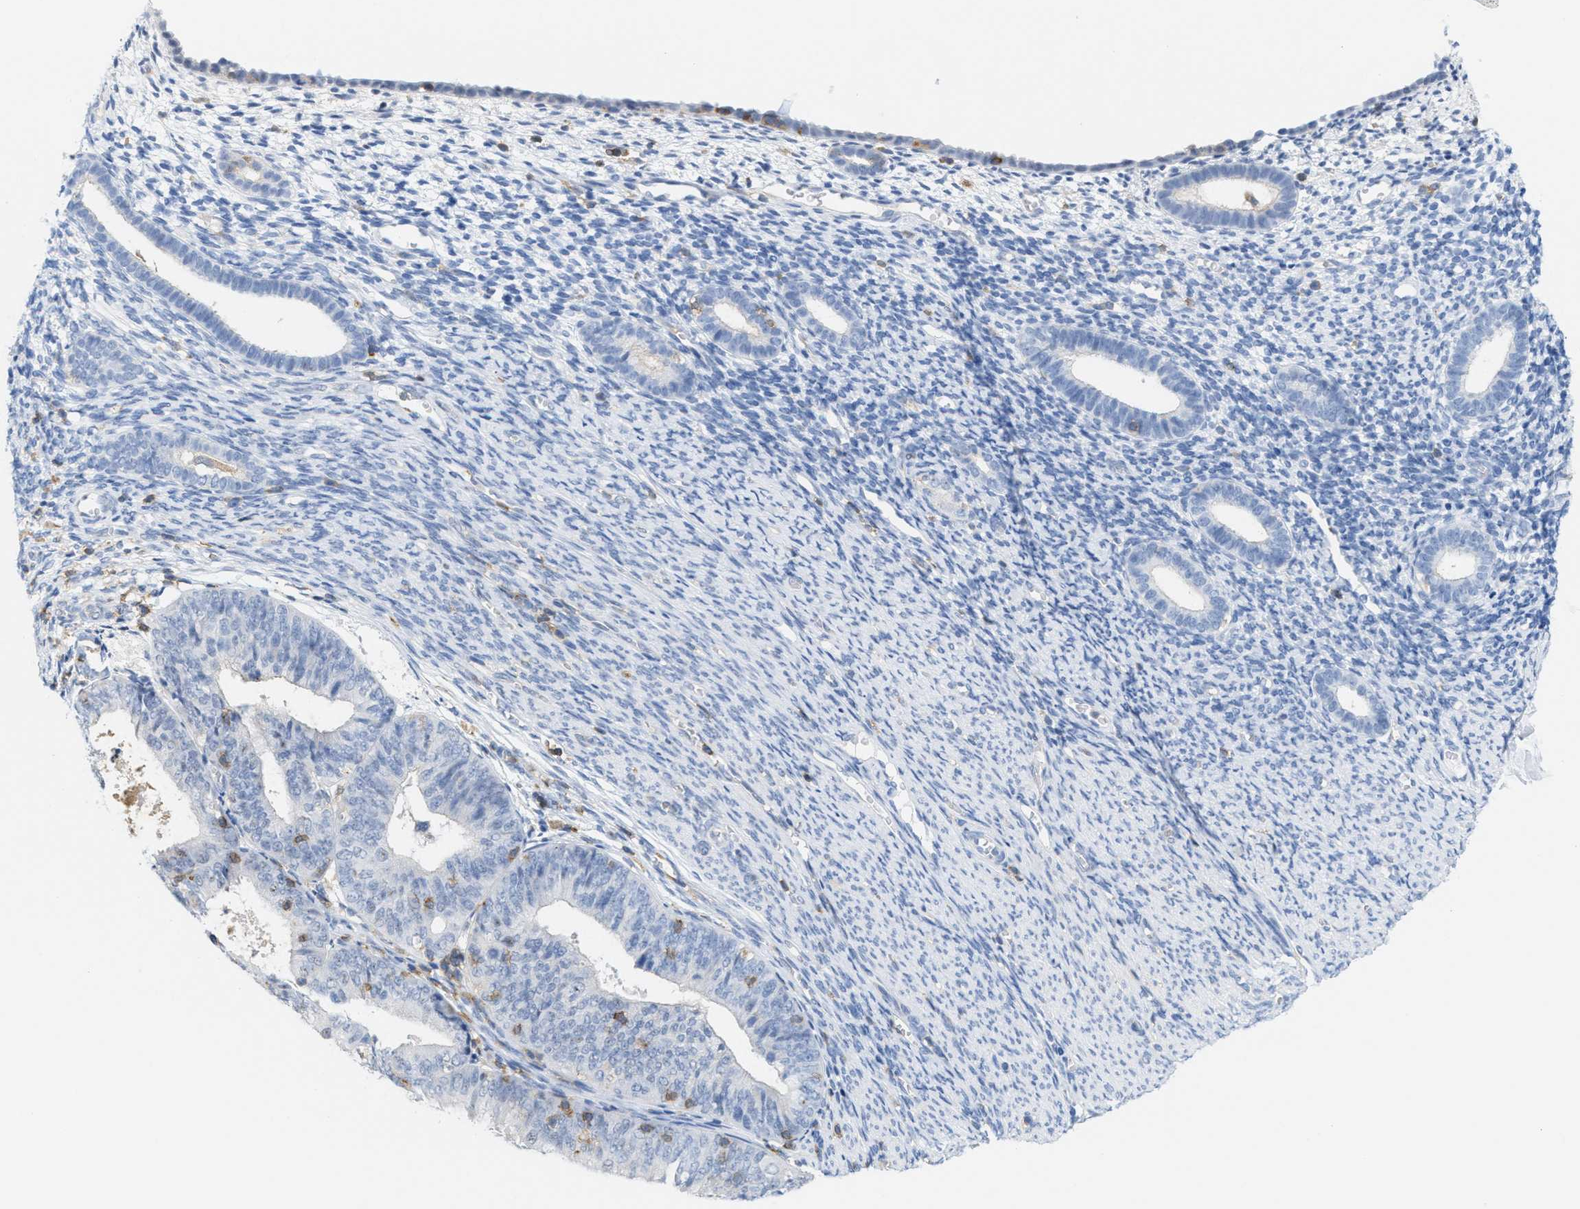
{"staining": {"intensity": "negative", "quantity": "none", "location": "none"}, "tissue": "endometrium", "cell_type": "Cells in endometrial stroma", "image_type": "normal", "snomed": [{"axis": "morphology", "description": "Normal tissue, NOS"}, {"axis": "morphology", "description": "Adenocarcinoma, NOS"}, {"axis": "topography", "description": "Endometrium"}], "caption": "Endometrium was stained to show a protein in brown. There is no significant positivity in cells in endometrial stroma. (Brightfield microscopy of DAB (3,3'-diaminobenzidine) immunohistochemistry at high magnification).", "gene": "IL16", "patient": {"sex": "female", "age": 57}}